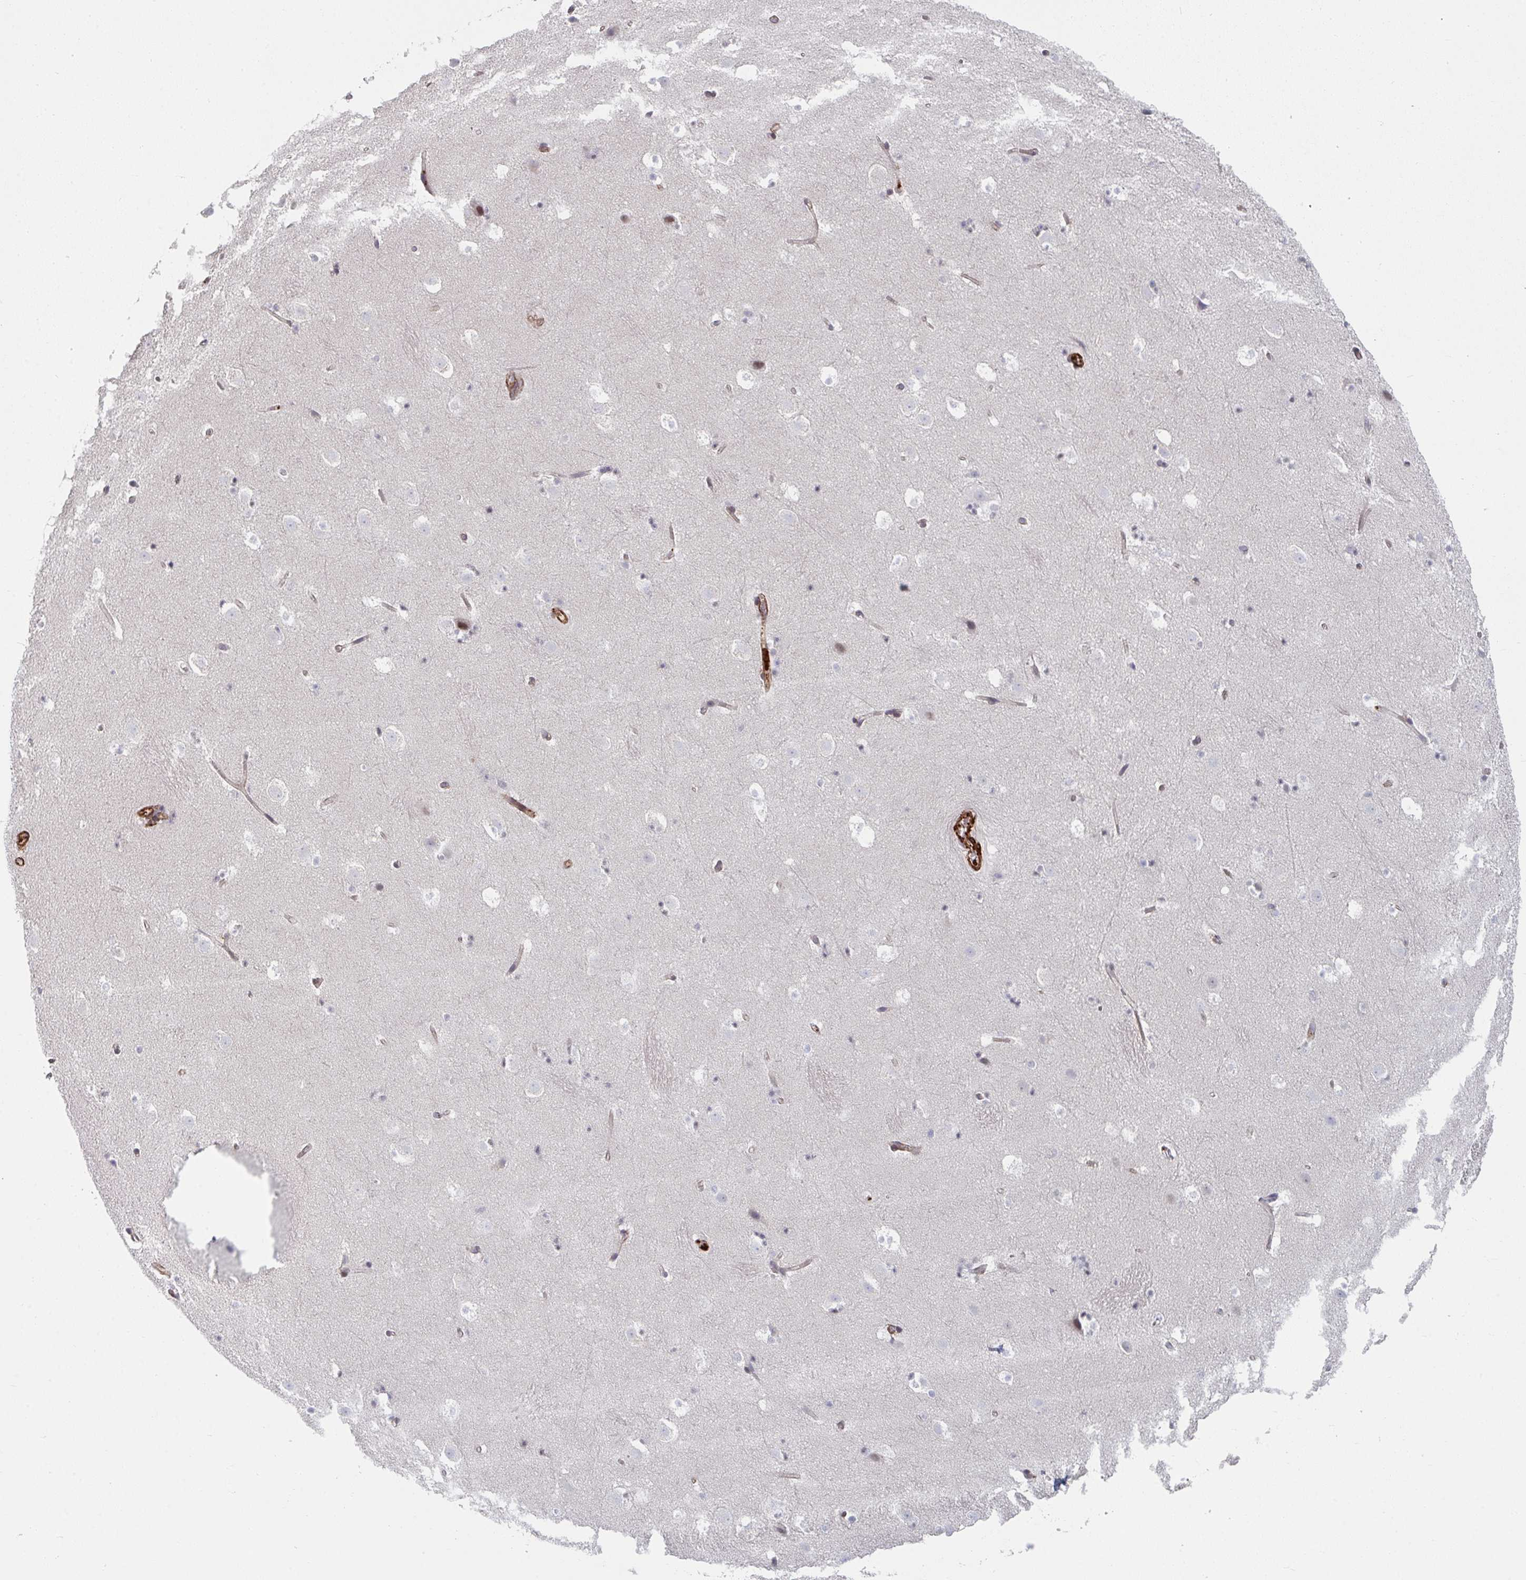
{"staining": {"intensity": "negative", "quantity": "none", "location": "none"}, "tissue": "caudate", "cell_type": "Glial cells", "image_type": "normal", "snomed": [{"axis": "morphology", "description": "Normal tissue, NOS"}, {"axis": "topography", "description": "Lateral ventricle wall"}], "caption": "A histopathology image of caudate stained for a protein exhibits no brown staining in glial cells. (DAB (3,3'-diaminobenzidine) immunohistochemistry, high magnification).", "gene": "NEURL4", "patient": {"sex": "male", "age": 37}}